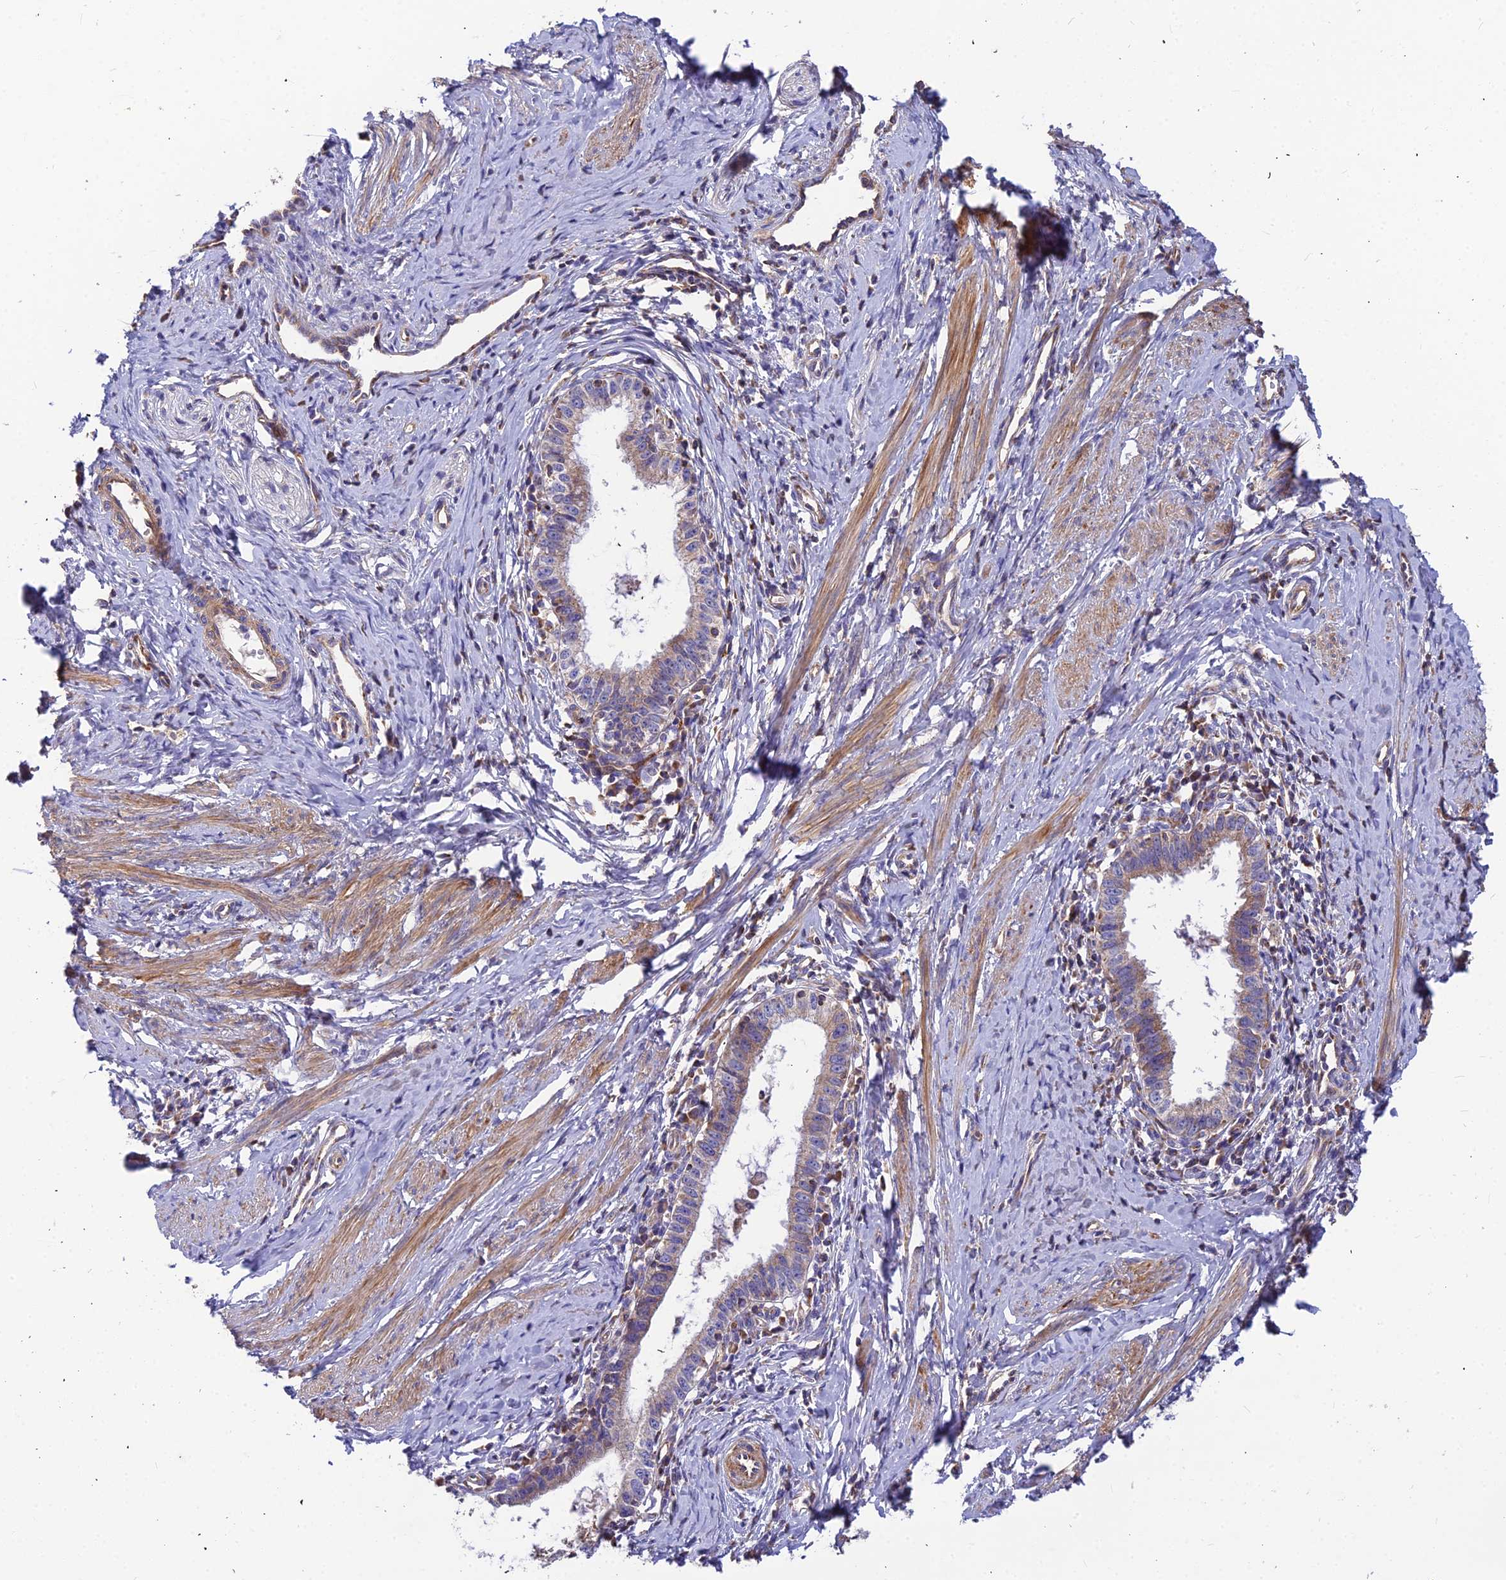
{"staining": {"intensity": "weak", "quantity": "25%-75%", "location": "cytoplasmic/membranous"}, "tissue": "cervical cancer", "cell_type": "Tumor cells", "image_type": "cancer", "snomed": [{"axis": "morphology", "description": "Adenocarcinoma, NOS"}, {"axis": "topography", "description": "Cervix"}], "caption": "Cervical cancer (adenocarcinoma) tissue reveals weak cytoplasmic/membranous expression in approximately 25%-75% of tumor cells", "gene": "ASPHD1", "patient": {"sex": "female", "age": 36}}